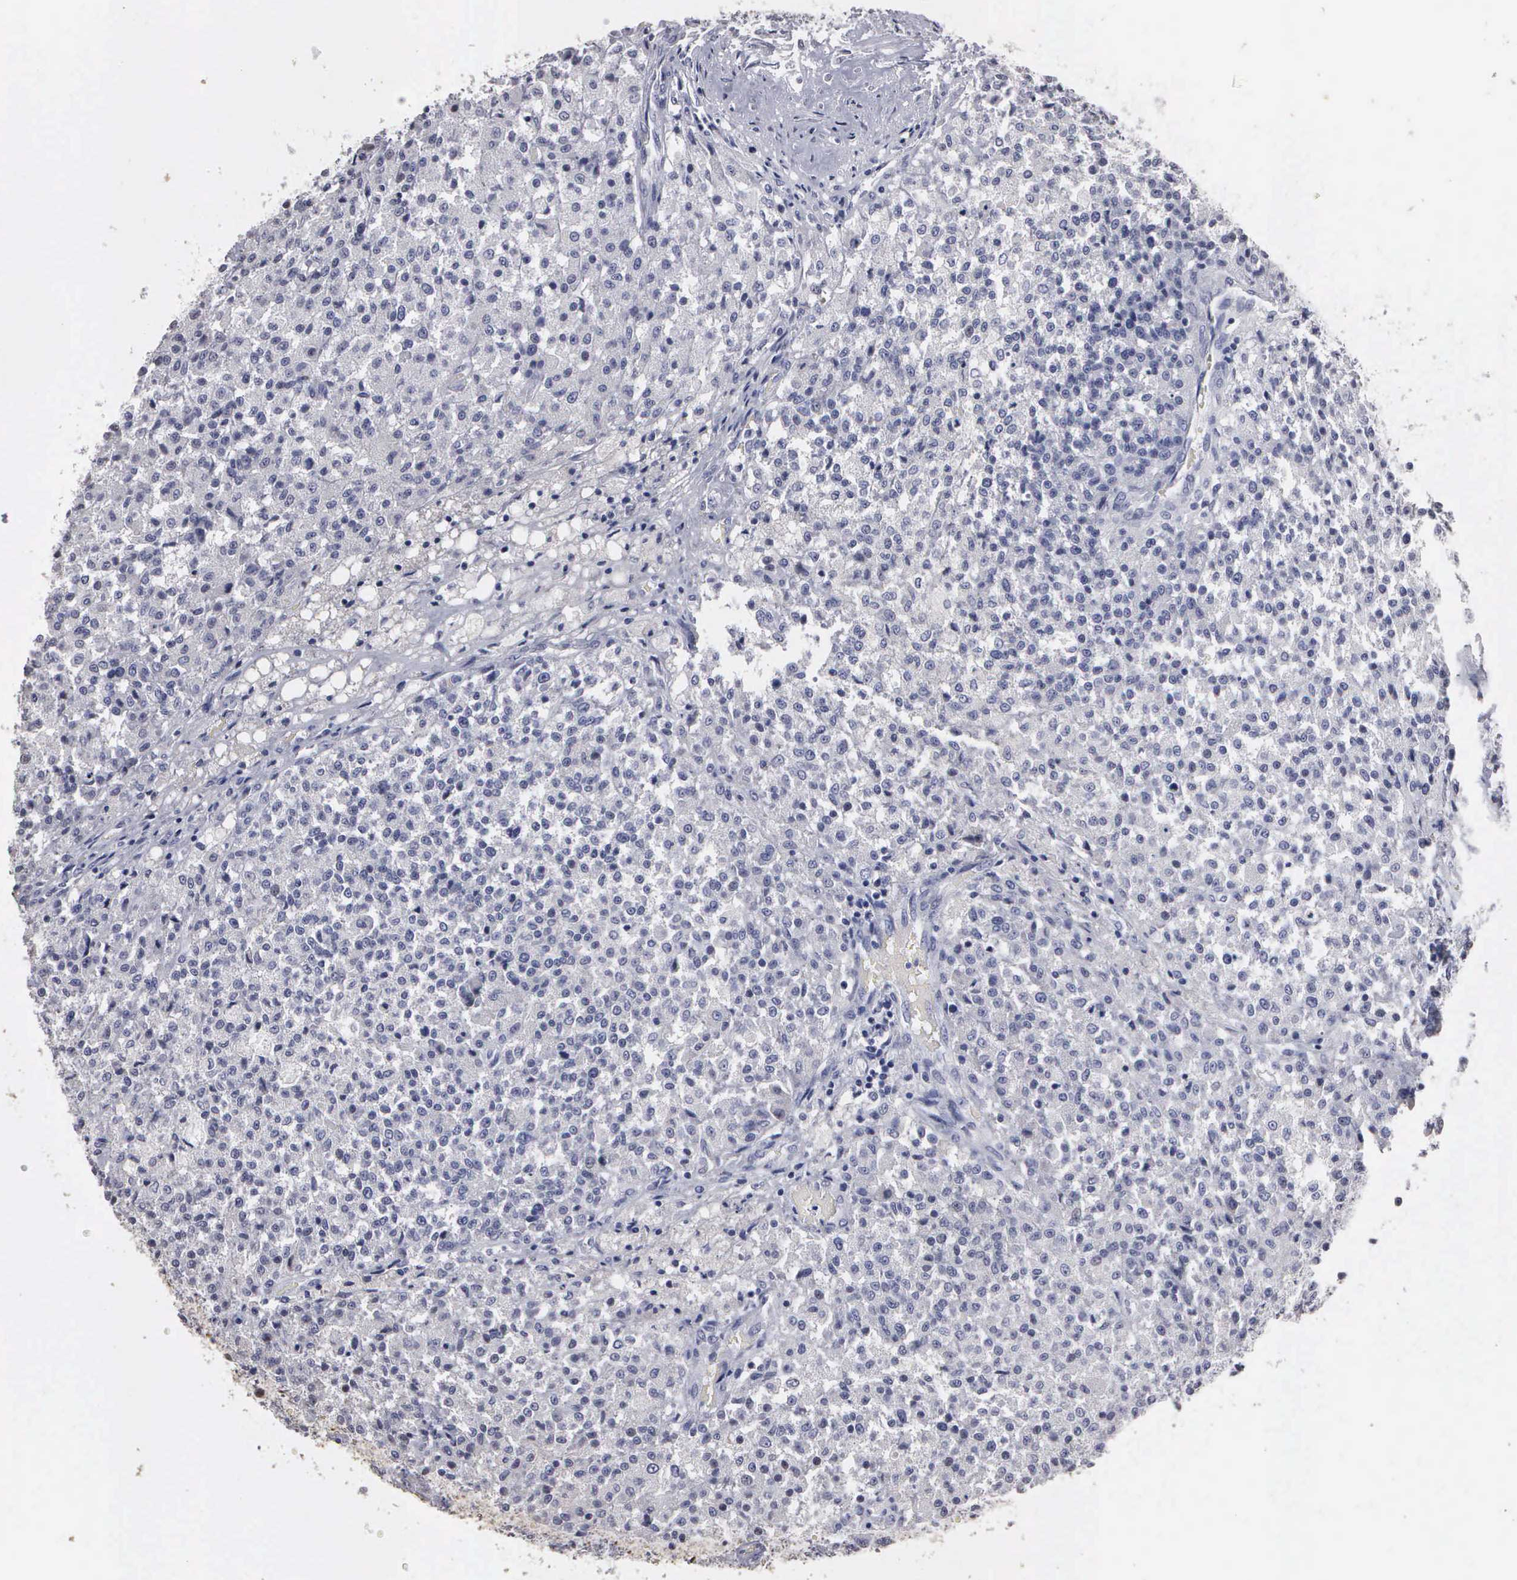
{"staining": {"intensity": "negative", "quantity": "none", "location": "none"}, "tissue": "testis cancer", "cell_type": "Tumor cells", "image_type": "cancer", "snomed": [{"axis": "morphology", "description": "Seminoma, NOS"}, {"axis": "topography", "description": "Testis"}], "caption": "Testis cancer stained for a protein using immunohistochemistry shows no staining tumor cells.", "gene": "UPB1", "patient": {"sex": "male", "age": 59}}